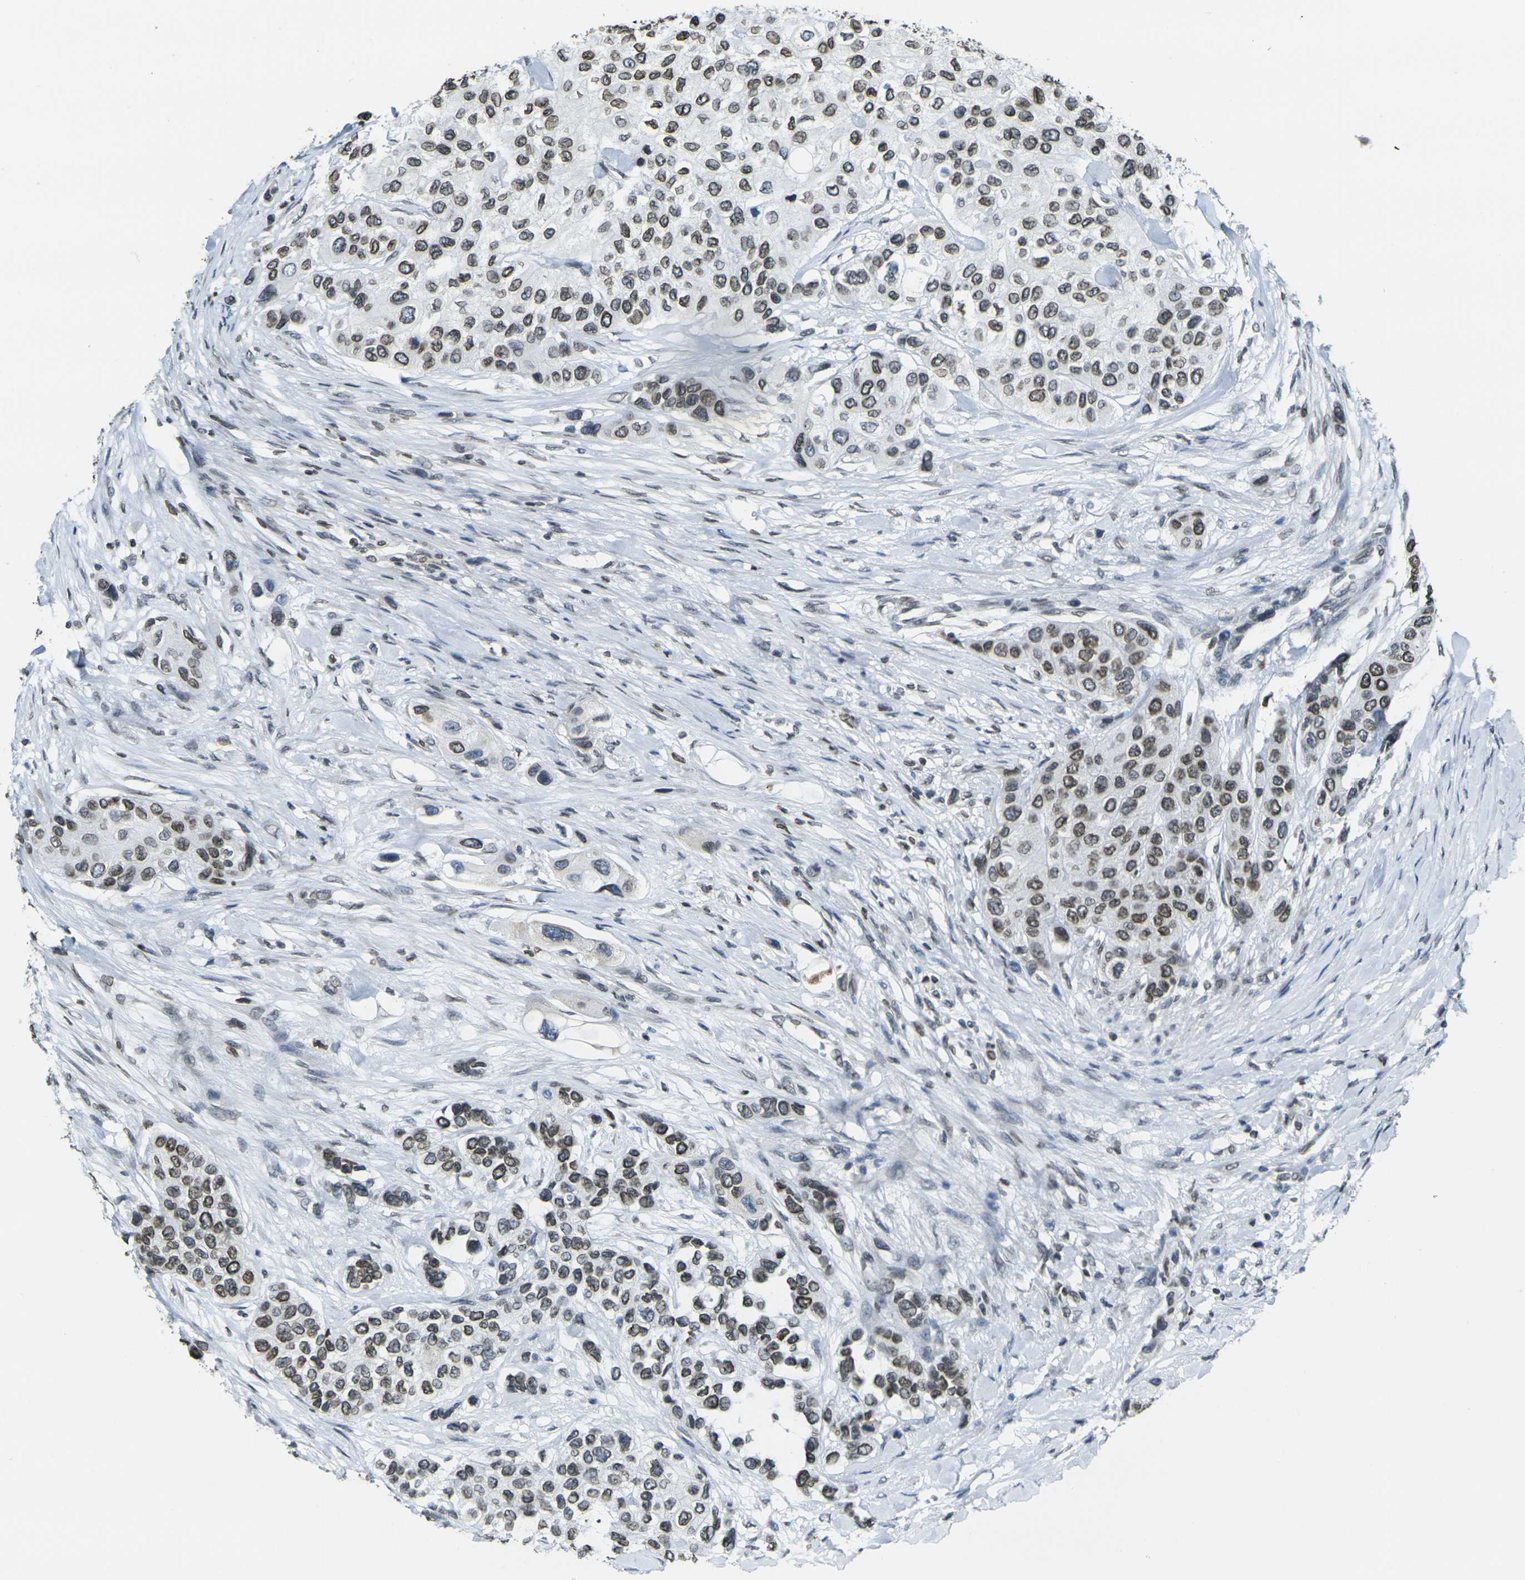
{"staining": {"intensity": "moderate", "quantity": ">75%", "location": "cytoplasmic/membranous,nuclear"}, "tissue": "urothelial cancer", "cell_type": "Tumor cells", "image_type": "cancer", "snomed": [{"axis": "morphology", "description": "Urothelial carcinoma, High grade"}, {"axis": "topography", "description": "Urinary bladder"}], "caption": "Immunohistochemistry (IHC) staining of urothelial cancer, which exhibits medium levels of moderate cytoplasmic/membranous and nuclear positivity in approximately >75% of tumor cells indicating moderate cytoplasmic/membranous and nuclear protein staining. The staining was performed using DAB (brown) for protein detection and nuclei were counterstained in hematoxylin (blue).", "gene": "BRDT", "patient": {"sex": "female", "age": 56}}